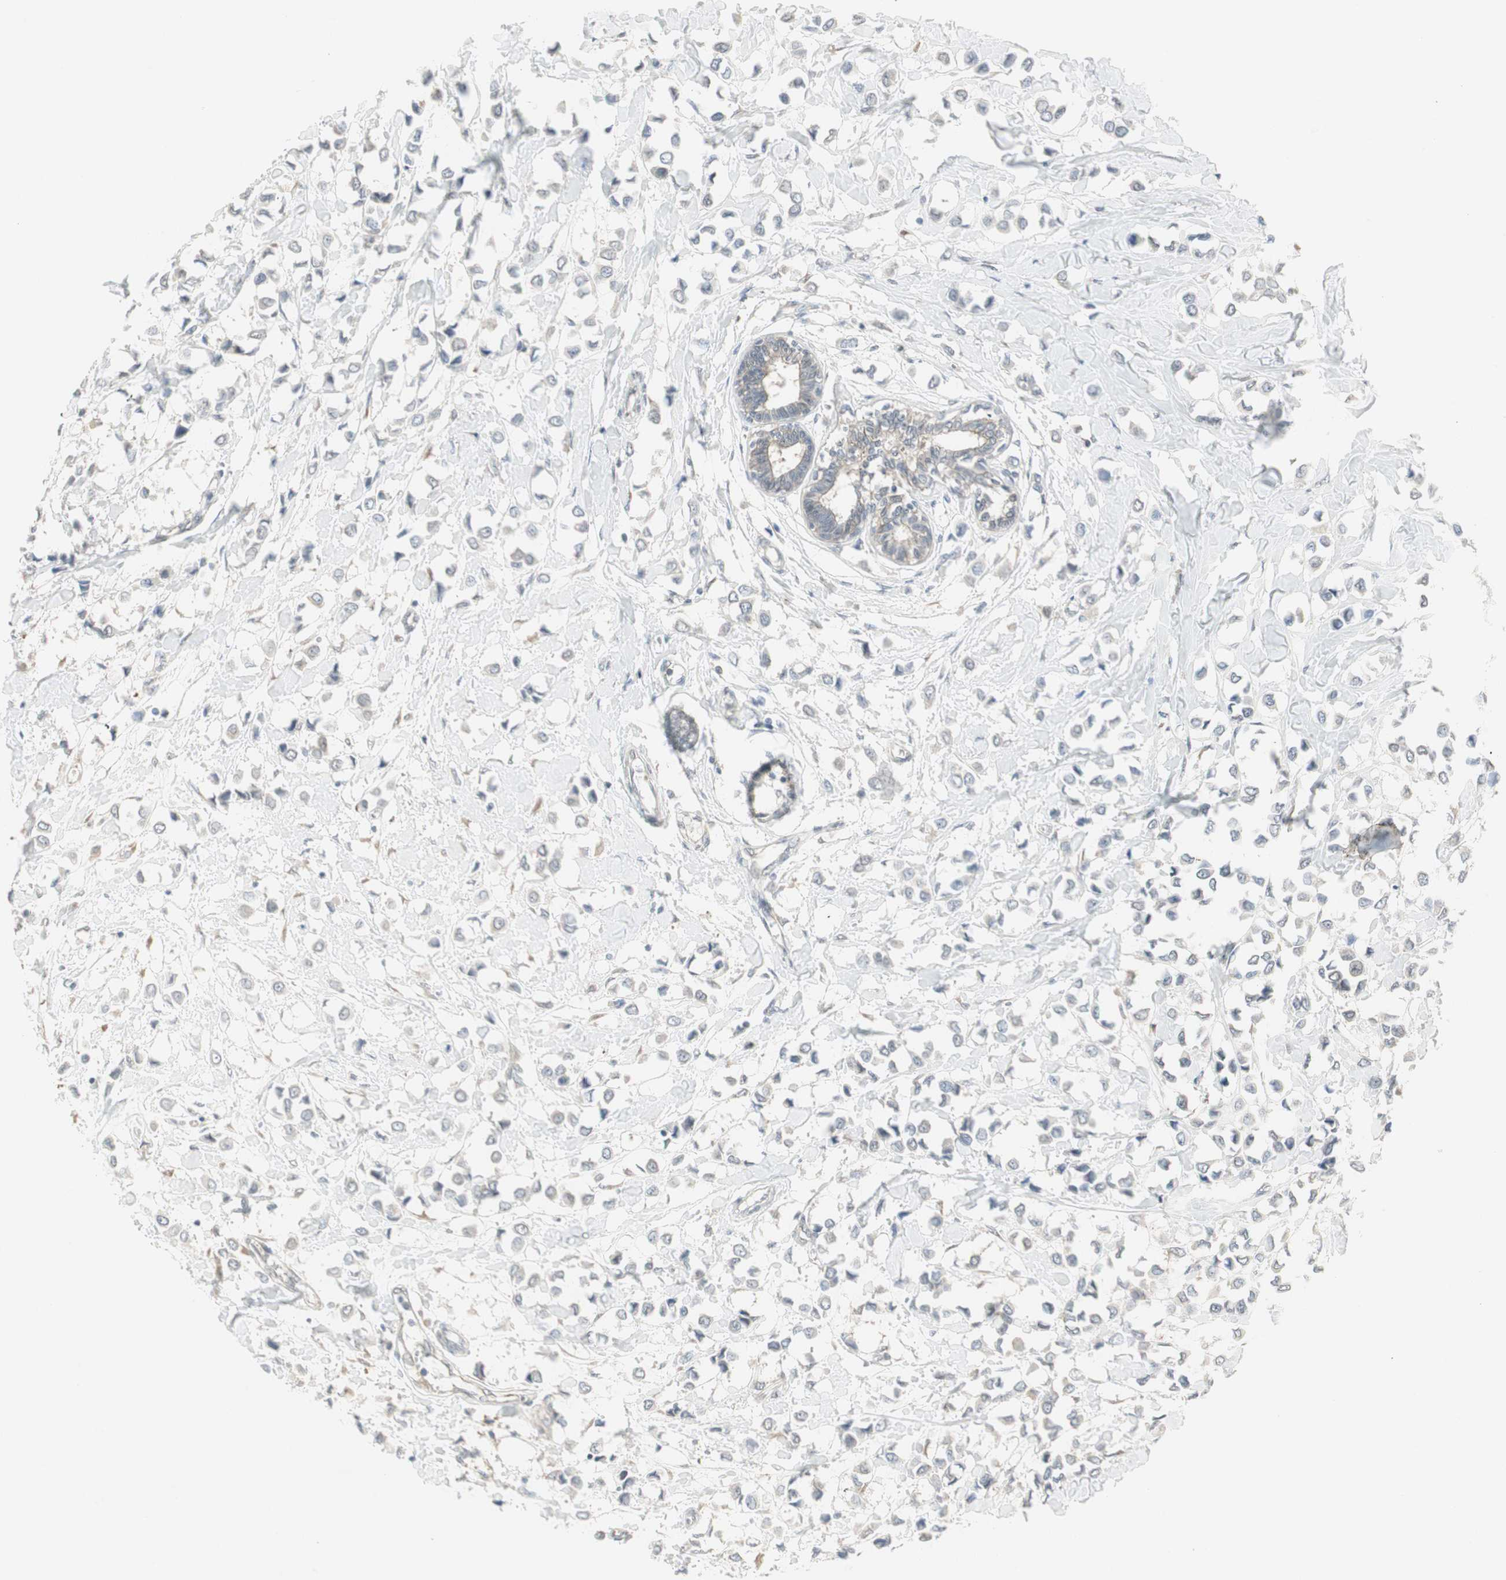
{"staining": {"intensity": "weak", "quantity": "25%-75%", "location": "cytoplasmic/membranous"}, "tissue": "breast cancer", "cell_type": "Tumor cells", "image_type": "cancer", "snomed": [{"axis": "morphology", "description": "Lobular carcinoma"}, {"axis": "topography", "description": "Breast"}], "caption": "This micrograph shows immunohistochemistry (IHC) staining of human breast cancer (lobular carcinoma), with low weak cytoplasmic/membranous staining in about 25%-75% of tumor cells.", "gene": "ZFP36", "patient": {"sex": "female", "age": 51}}